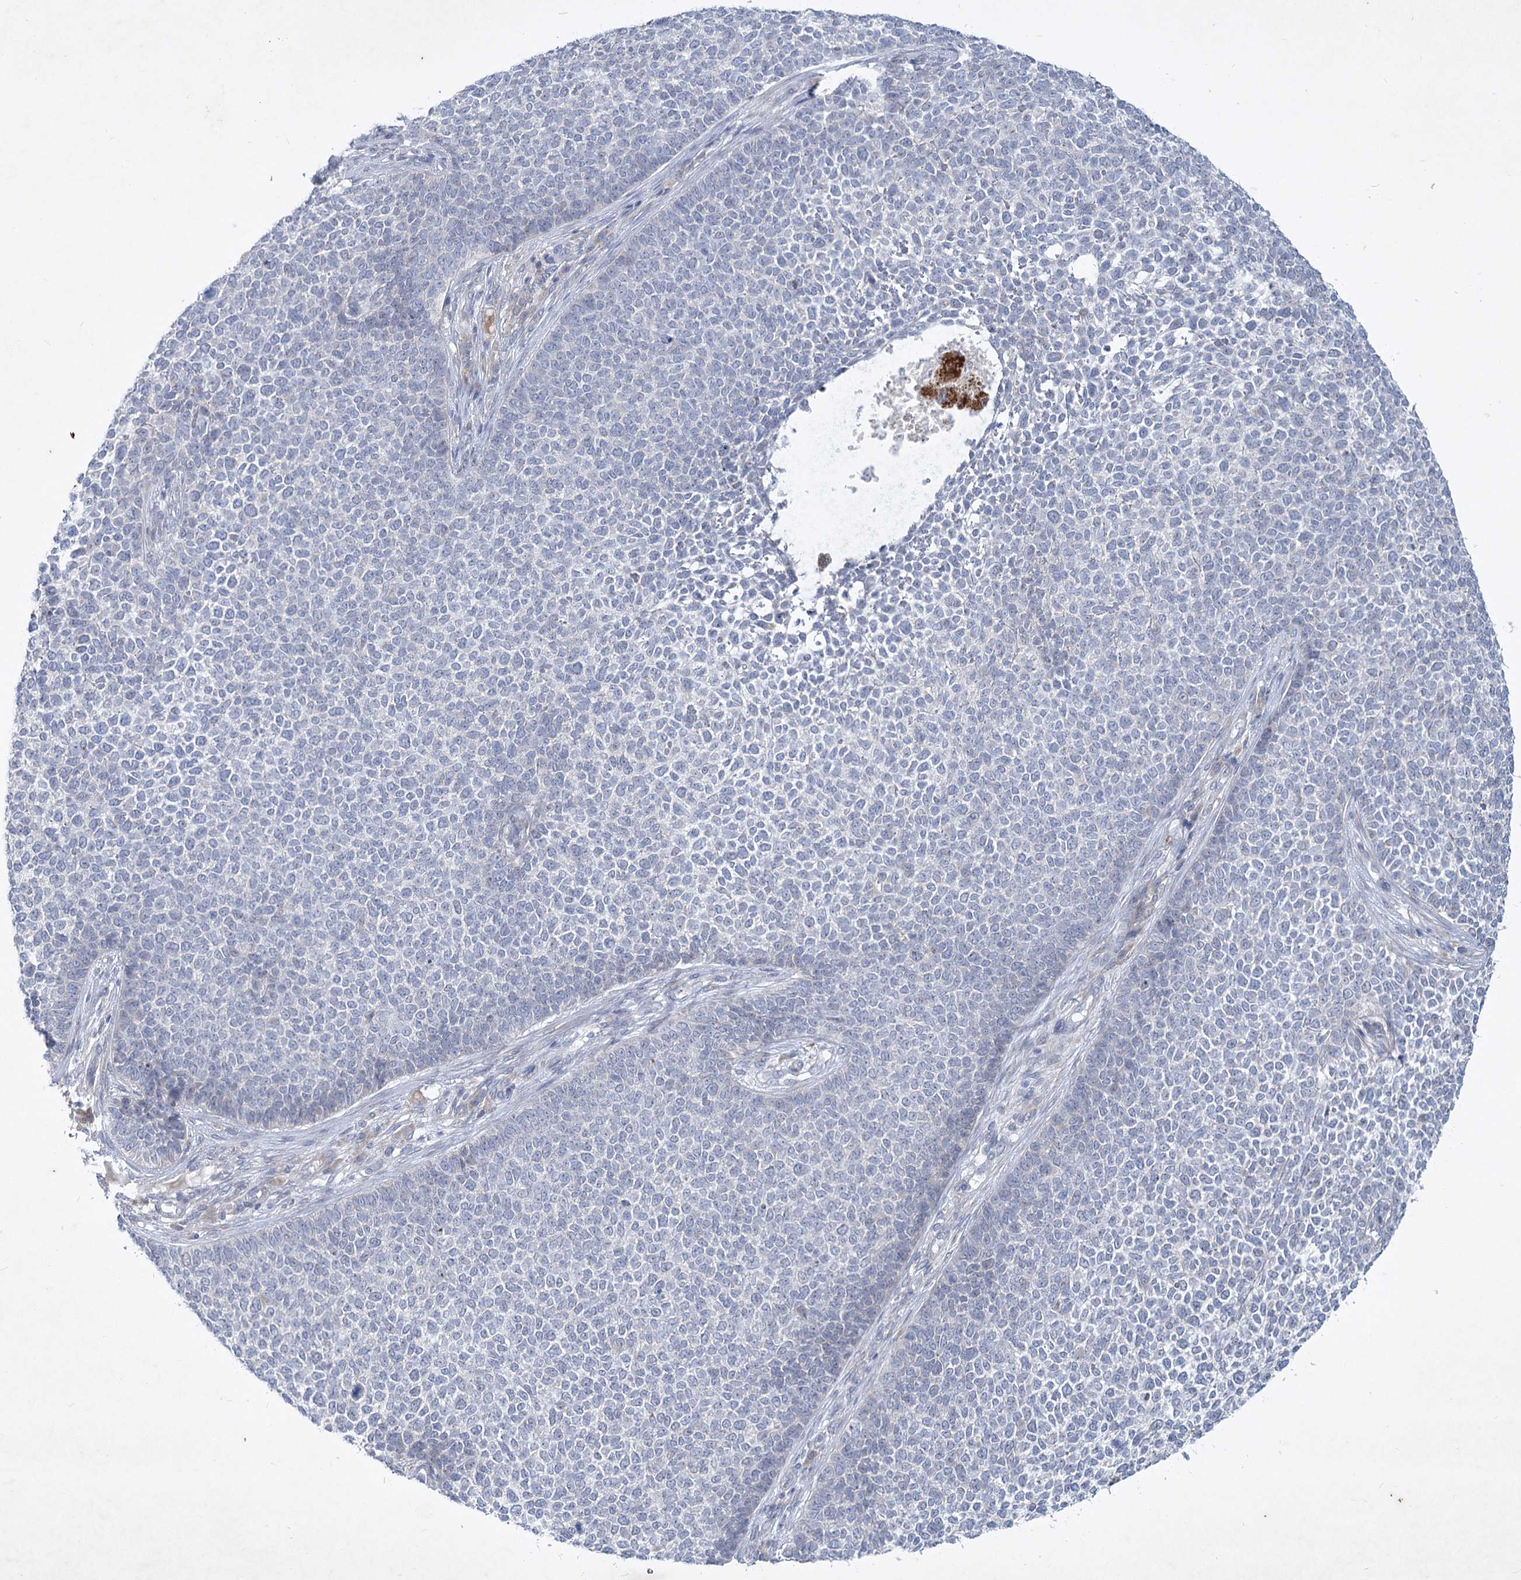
{"staining": {"intensity": "negative", "quantity": "none", "location": "none"}, "tissue": "skin cancer", "cell_type": "Tumor cells", "image_type": "cancer", "snomed": [{"axis": "morphology", "description": "Basal cell carcinoma"}, {"axis": "topography", "description": "Skin"}], "caption": "Histopathology image shows no protein expression in tumor cells of skin cancer tissue. (DAB immunohistochemistry with hematoxylin counter stain).", "gene": "PLA2G12A", "patient": {"sex": "female", "age": 84}}